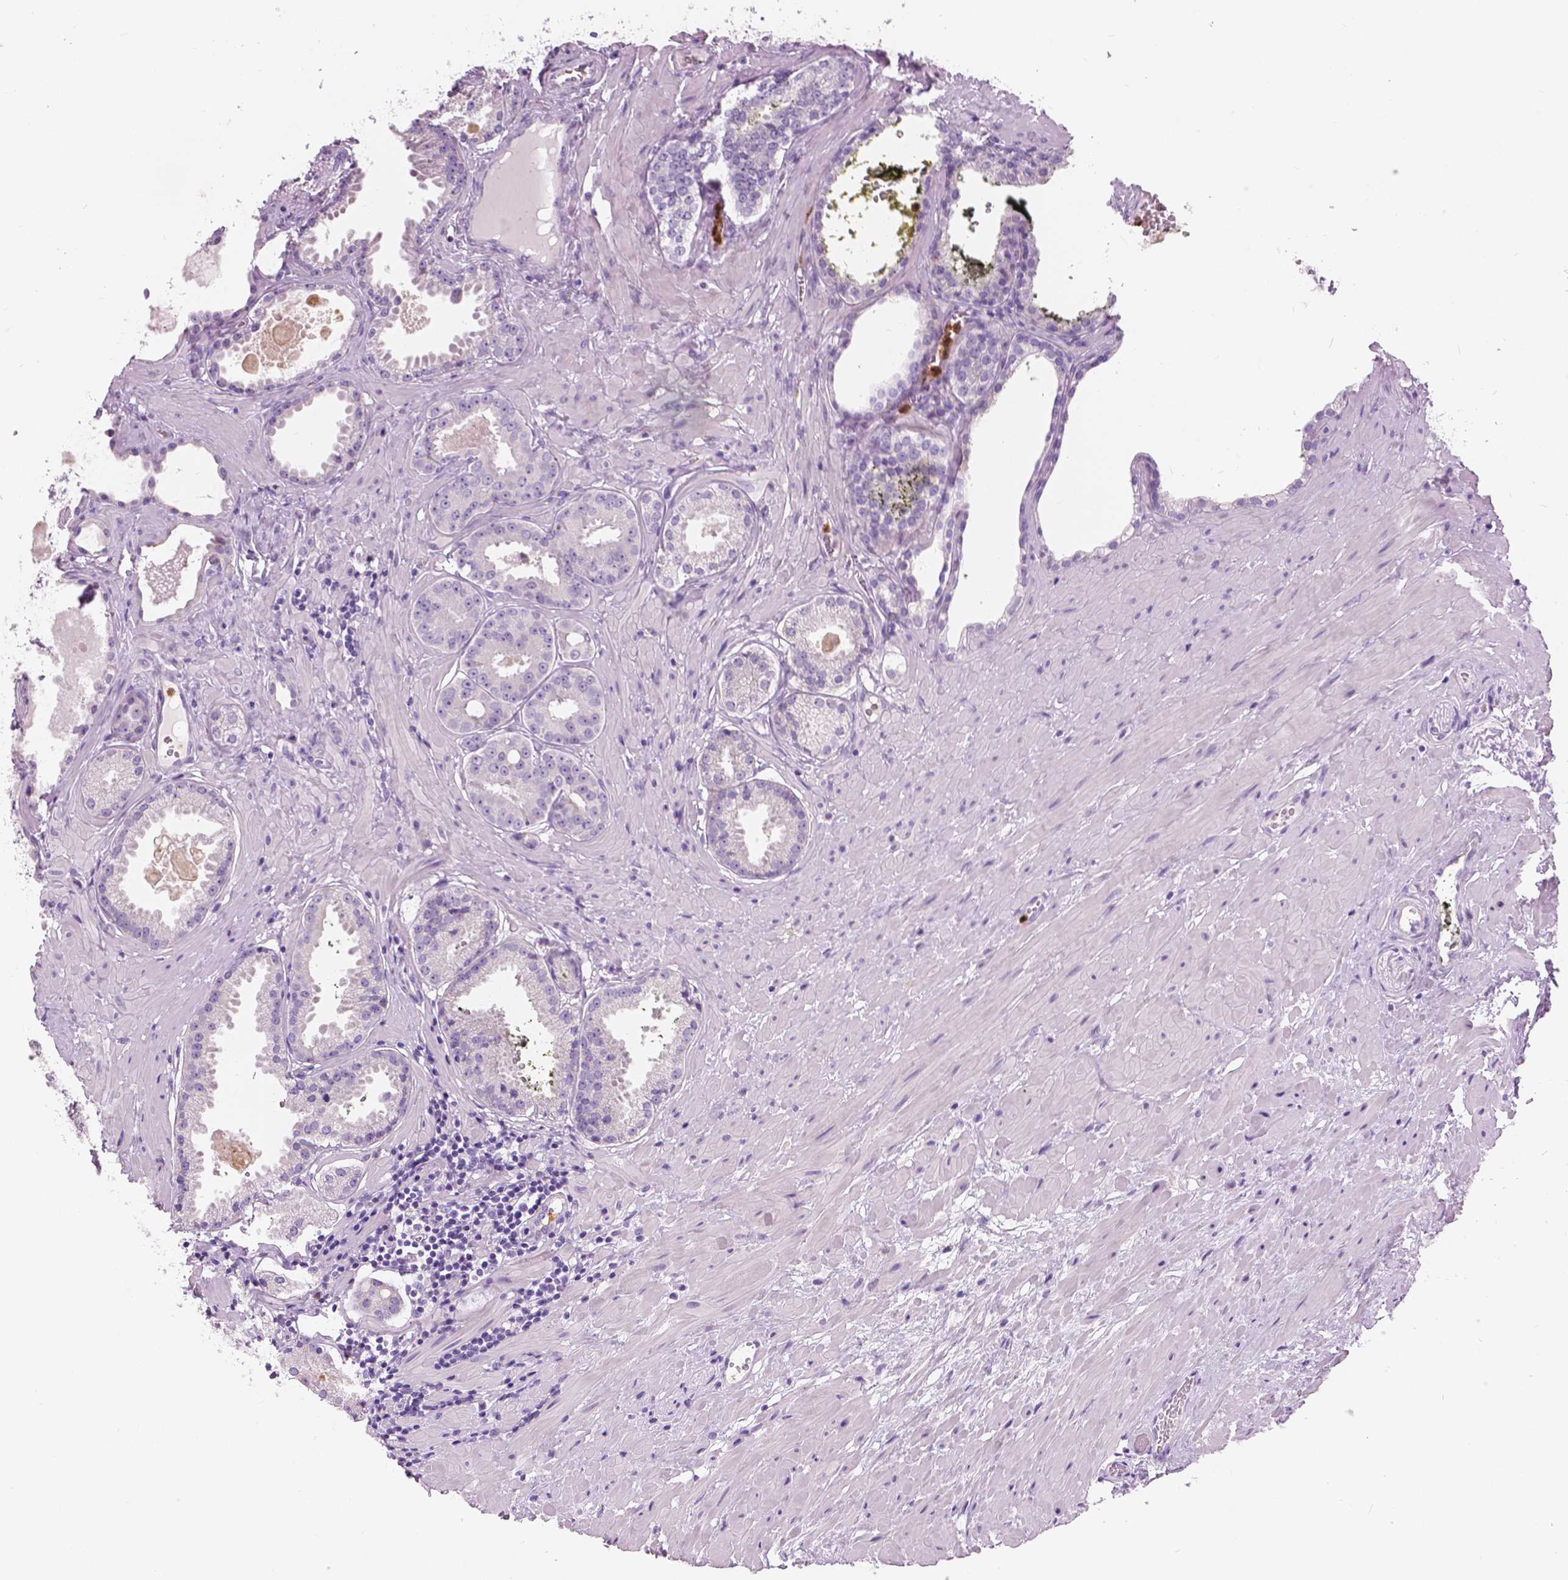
{"staining": {"intensity": "negative", "quantity": "none", "location": "none"}, "tissue": "prostate cancer", "cell_type": "Tumor cells", "image_type": "cancer", "snomed": [{"axis": "morphology", "description": "Adenocarcinoma, NOS"}, {"axis": "morphology", "description": "Adenocarcinoma, Low grade"}, {"axis": "topography", "description": "Prostate"}], "caption": "This is an IHC photomicrograph of human prostate cancer. There is no expression in tumor cells.", "gene": "CXCR2", "patient": {"sex": "male", "age": 64}}